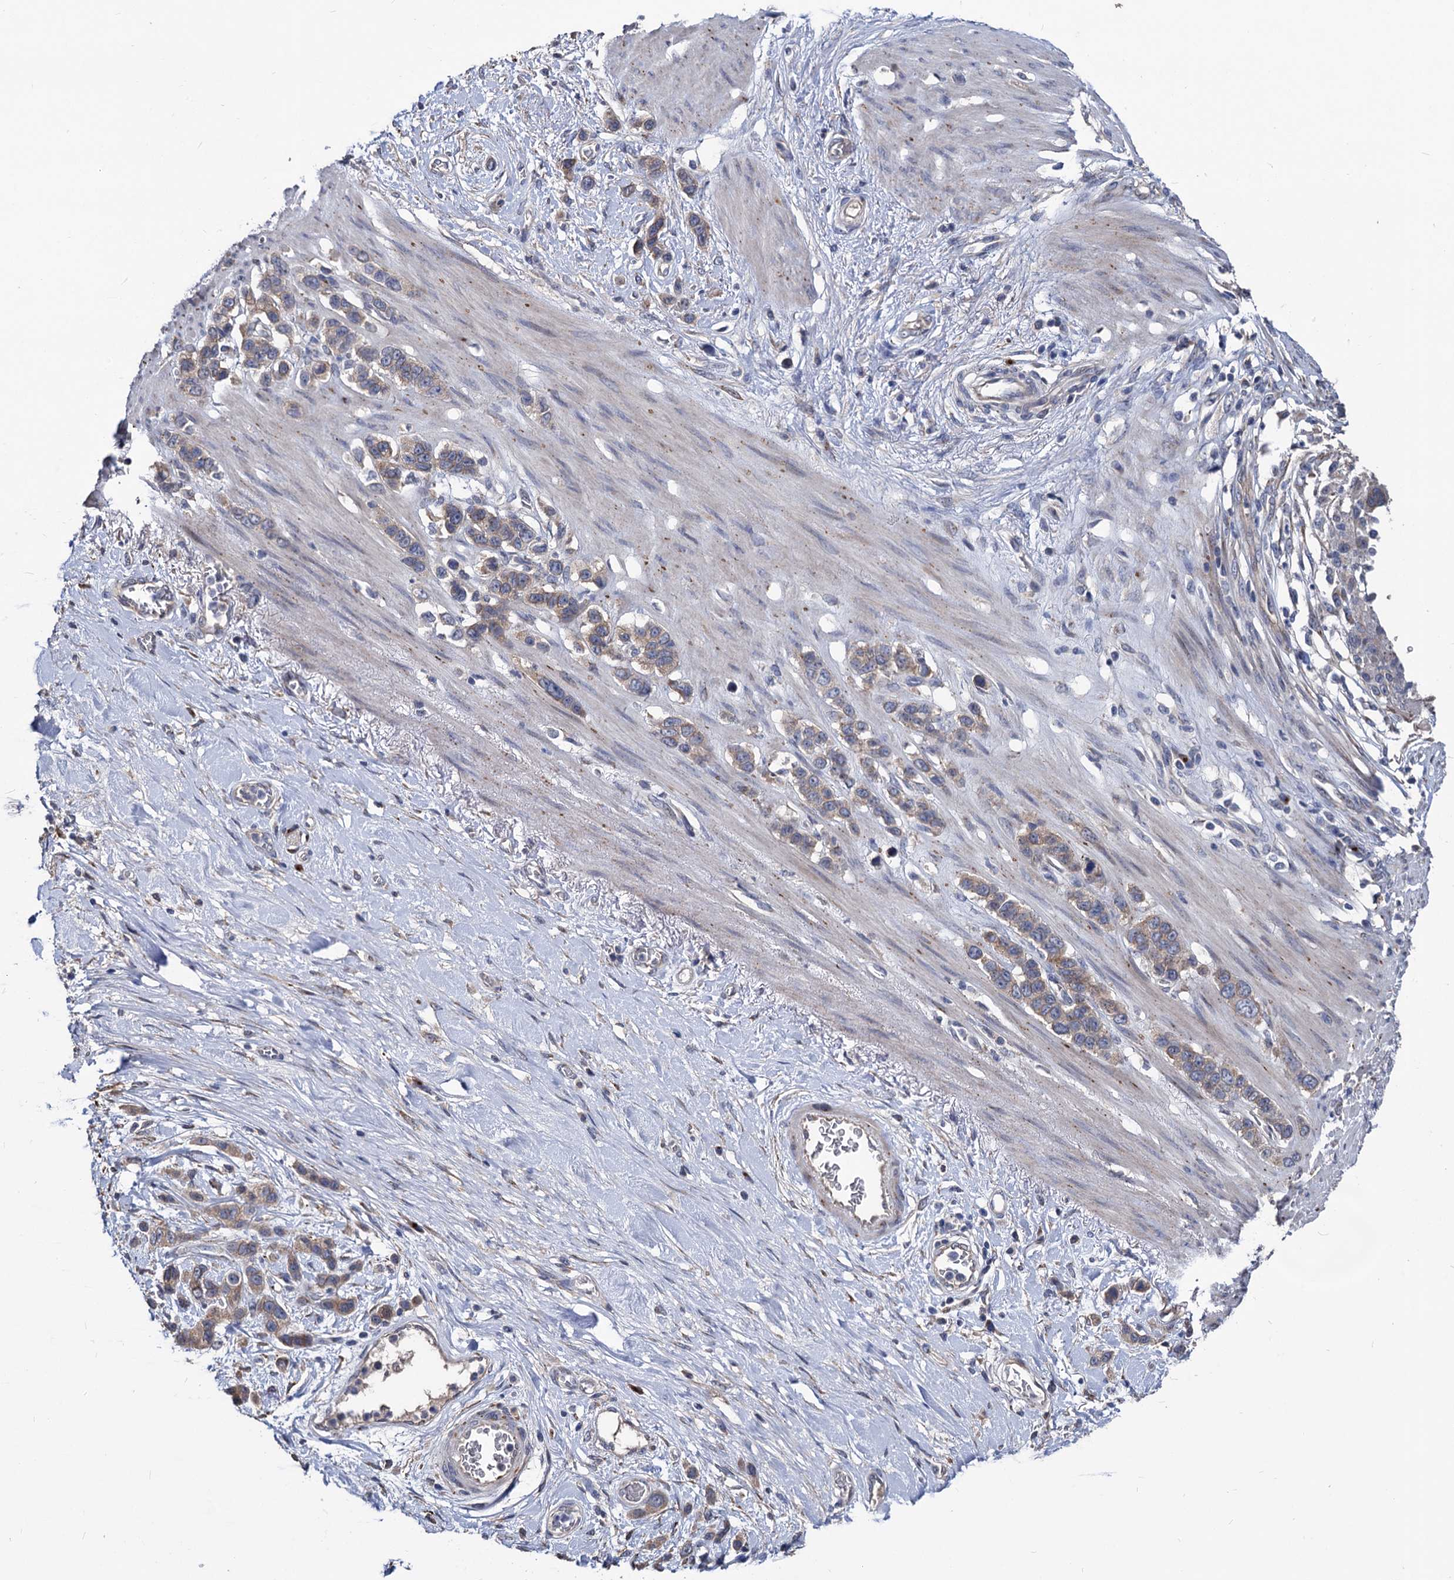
{"staining": {"intensity": "weak", "quantity": "25%-75%", "location": "cytoplasmic/membranous"}, "tissue": "stomach cancer", "cell_type": "Tumor cells", "image_type": "cancer", "snomed": [{"axis": "morphology", "description": "Adenocarcinoma, NOS"}, {"axis": "morphology", "description": "Adenocarcinoma, High grade"}, {"axis": "topography", "description": "Stomach, upper"}, {"axis": "topography", "description": "Stomach, lower"}], "caption": "A histopathology image showing weak cytoplasmic/membranous positivity in approximately 25%-75% of tumor cells in stomach cancer, as visualized by brown immunohistochemical staining.", "gene": "SMAGP", "patient": {"sex": "female", "age": 65}}